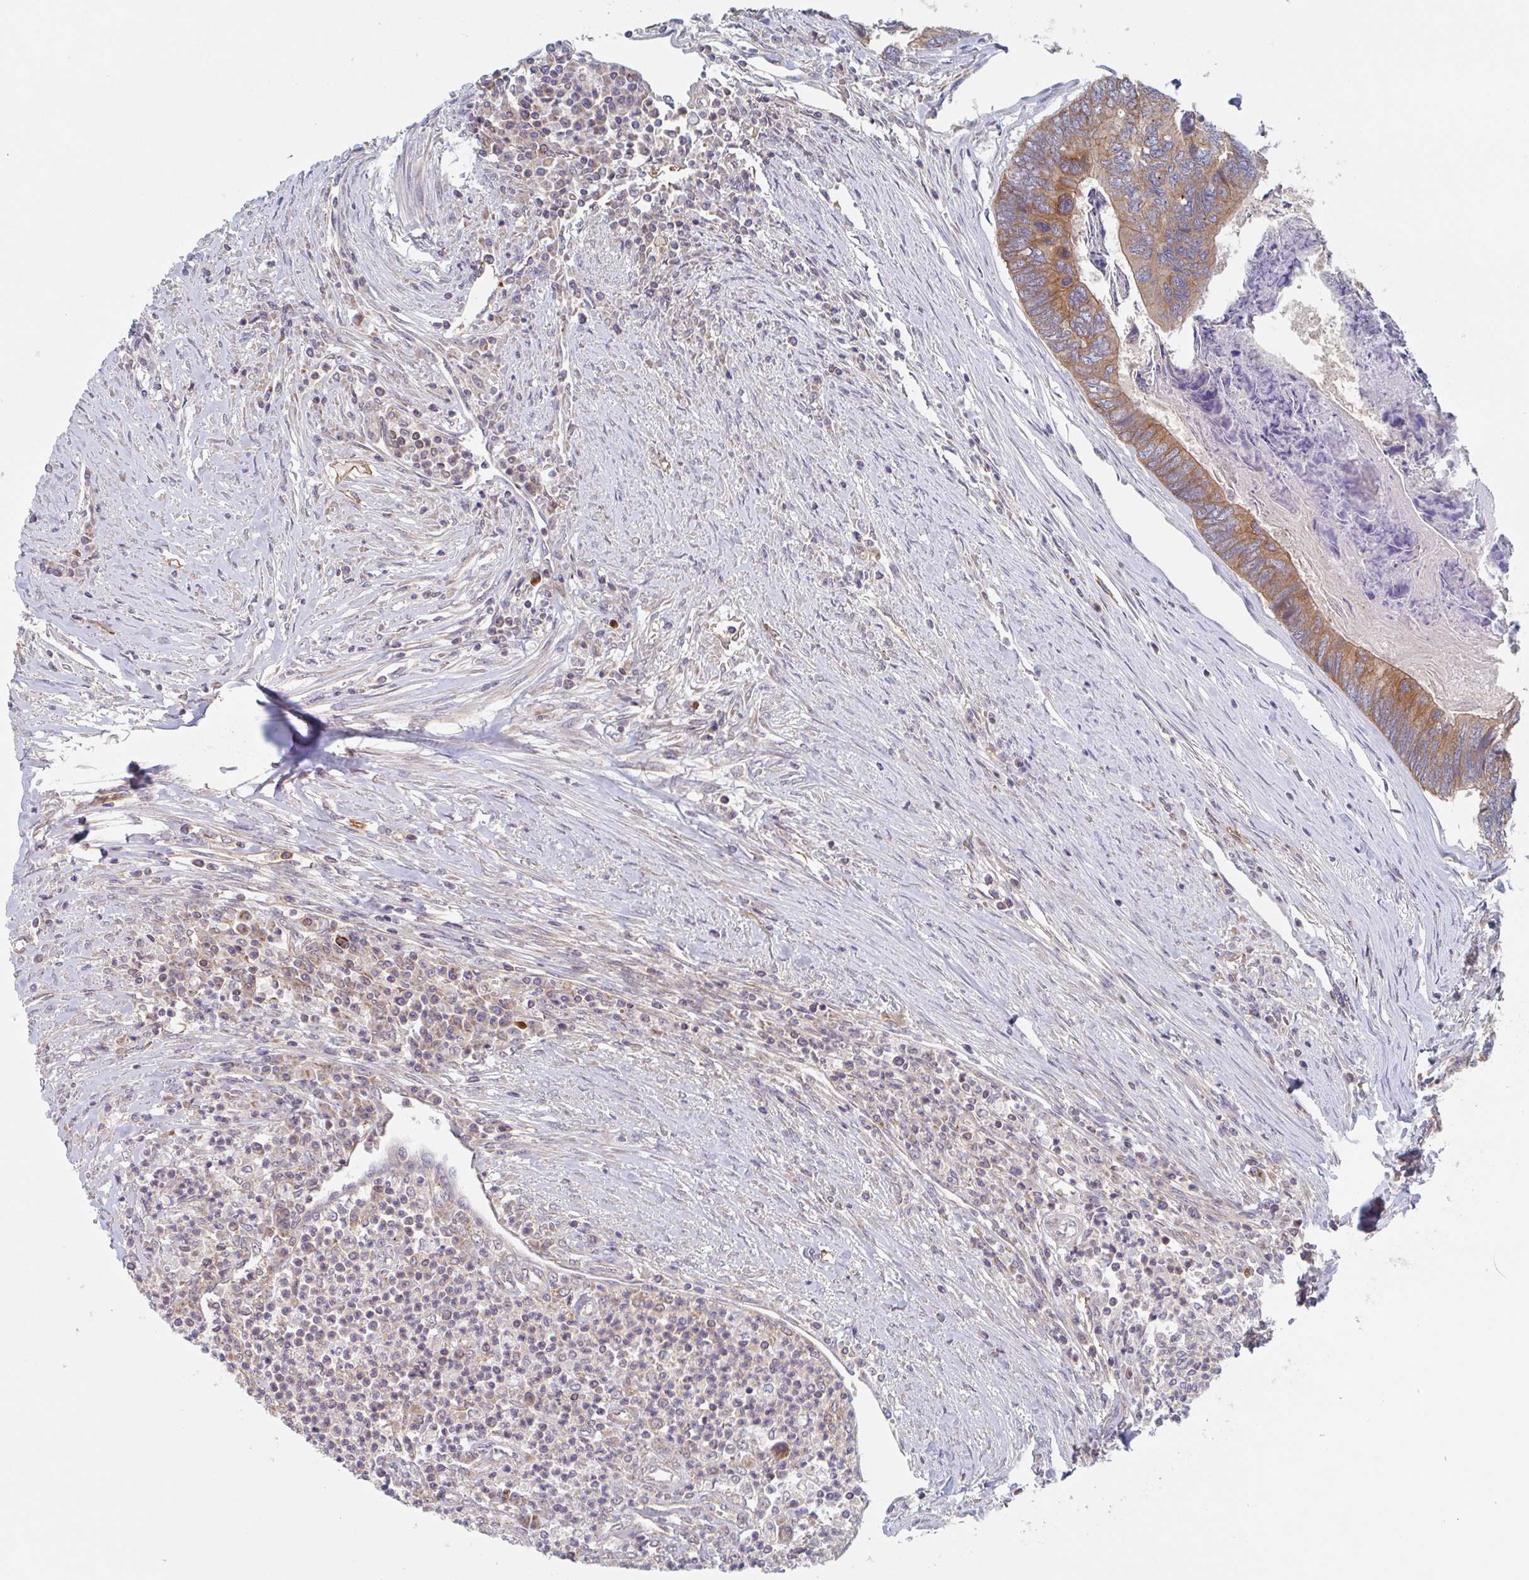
{"staining": {"intensity": "moderate", "quantity": ">75%", "location": "cytoplasmic/membranous"}, "tissue": "colorectal cancer", "cell_type": "Tumor cells", "image_type": "cancer", "snomed": [{"axis": "morphology", "description": "Adenocarcinoma, NOS"}, {"axis": "topography", "description": "Colon"}], "caption": "Adenocarcinoma (colorectal) was stained to show a protein in brown. There is medium levels of moderate cytoplasmic/membranous expression in about >75% of tumor cells.", "gene": "SURF1", "patient": {"sex": "female", "age": 67}}